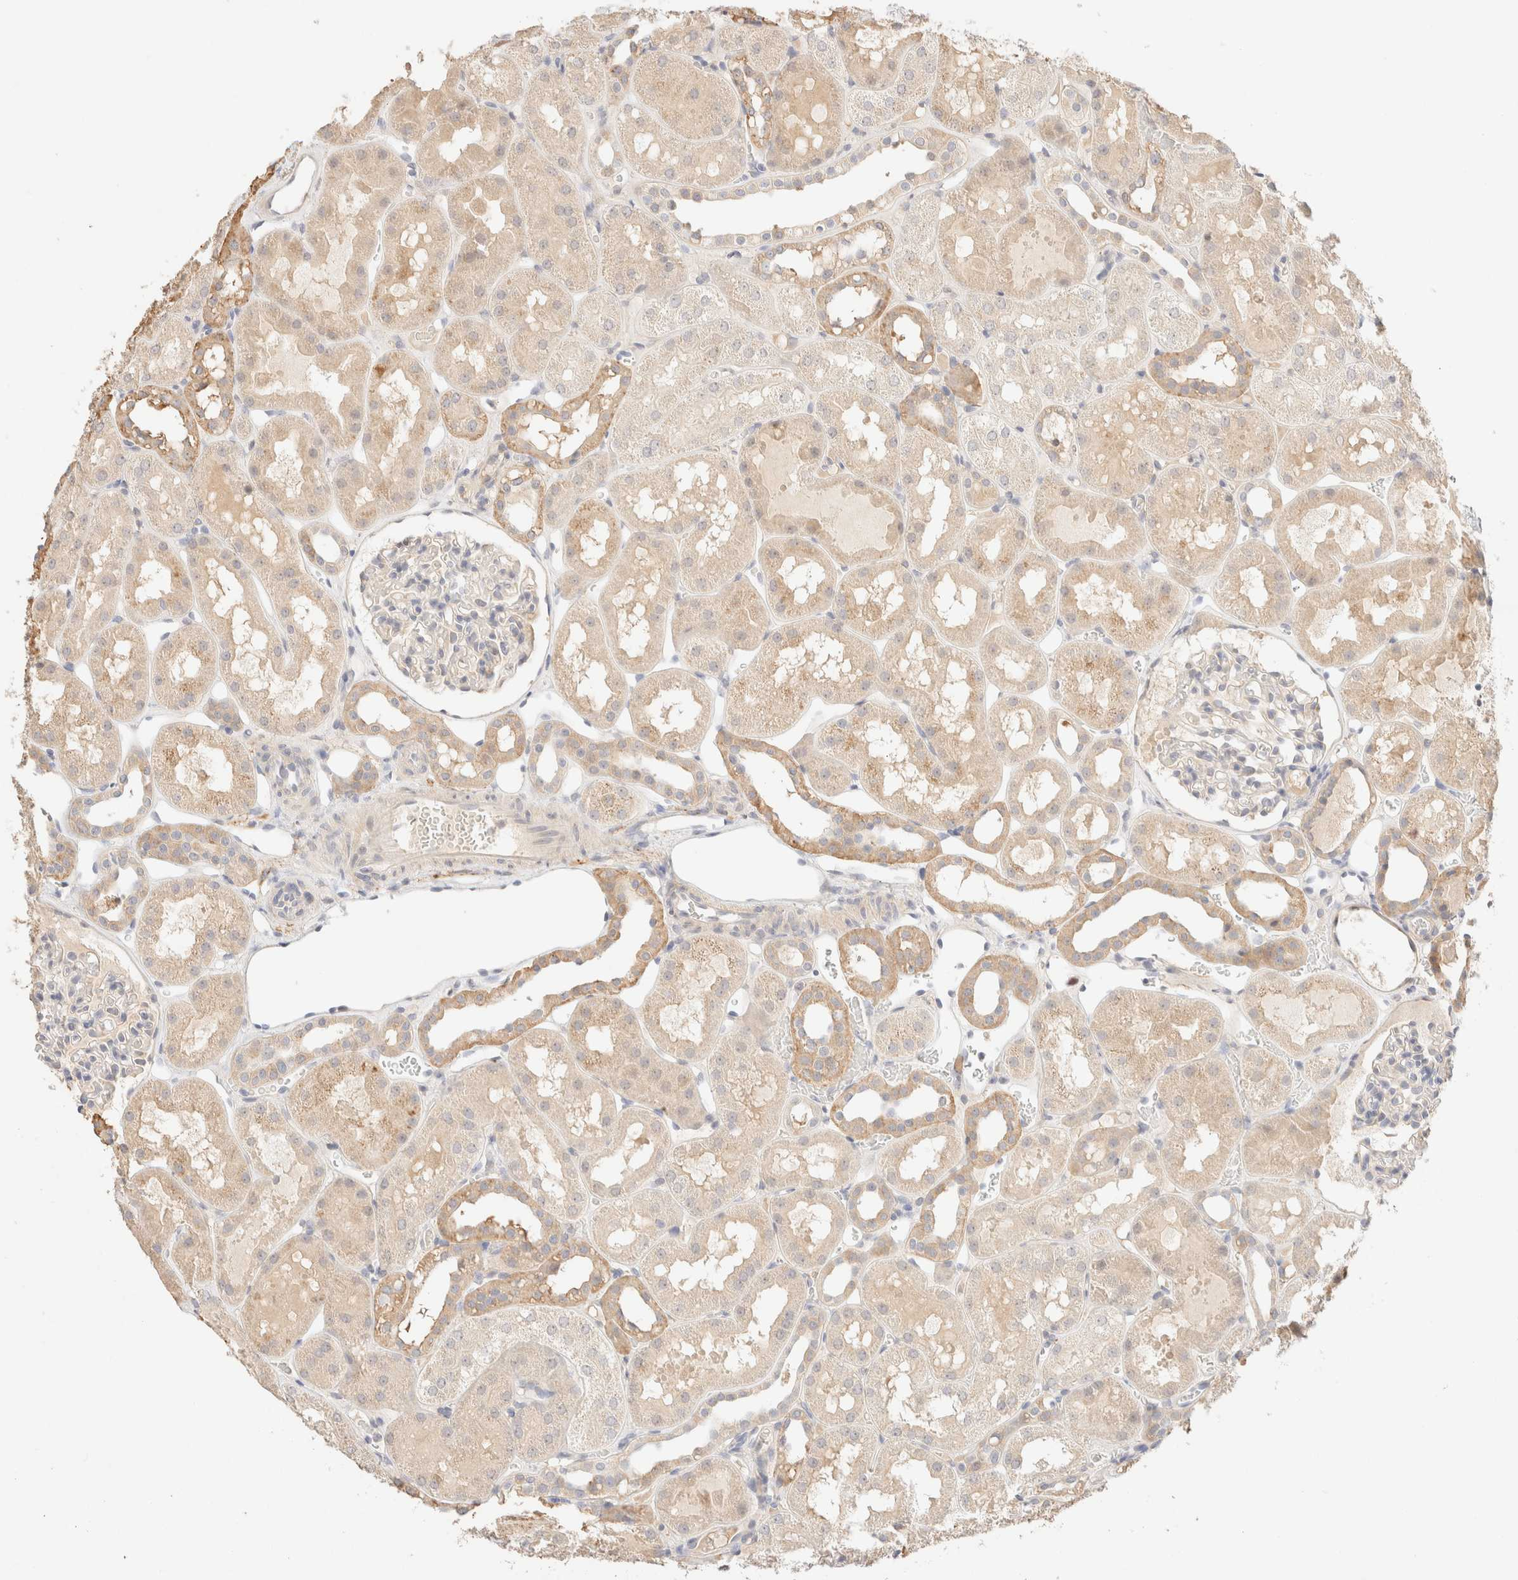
{"staining": {"intensity": "negative", "quantity": "none", "location": "none"}, "tissue": "kidney", "cell_type": "Cells in glomeruli", "image_type": "normal", "snomed": [{"axis": "morphology", "description": "Normal tissue, NOS"}, {"axis": "topography", "description": "Kidney"}, {"axis": "topography", "description": "Urinary bladder"}], "caption": "DAB (3,3'-diaminobenzidine) immunohistochemical staining of benign human kidney reveals no significant expression in cells in glomeruli.", "gene": "SNTB1", "patient": {"sex": "male", "age": 16}}